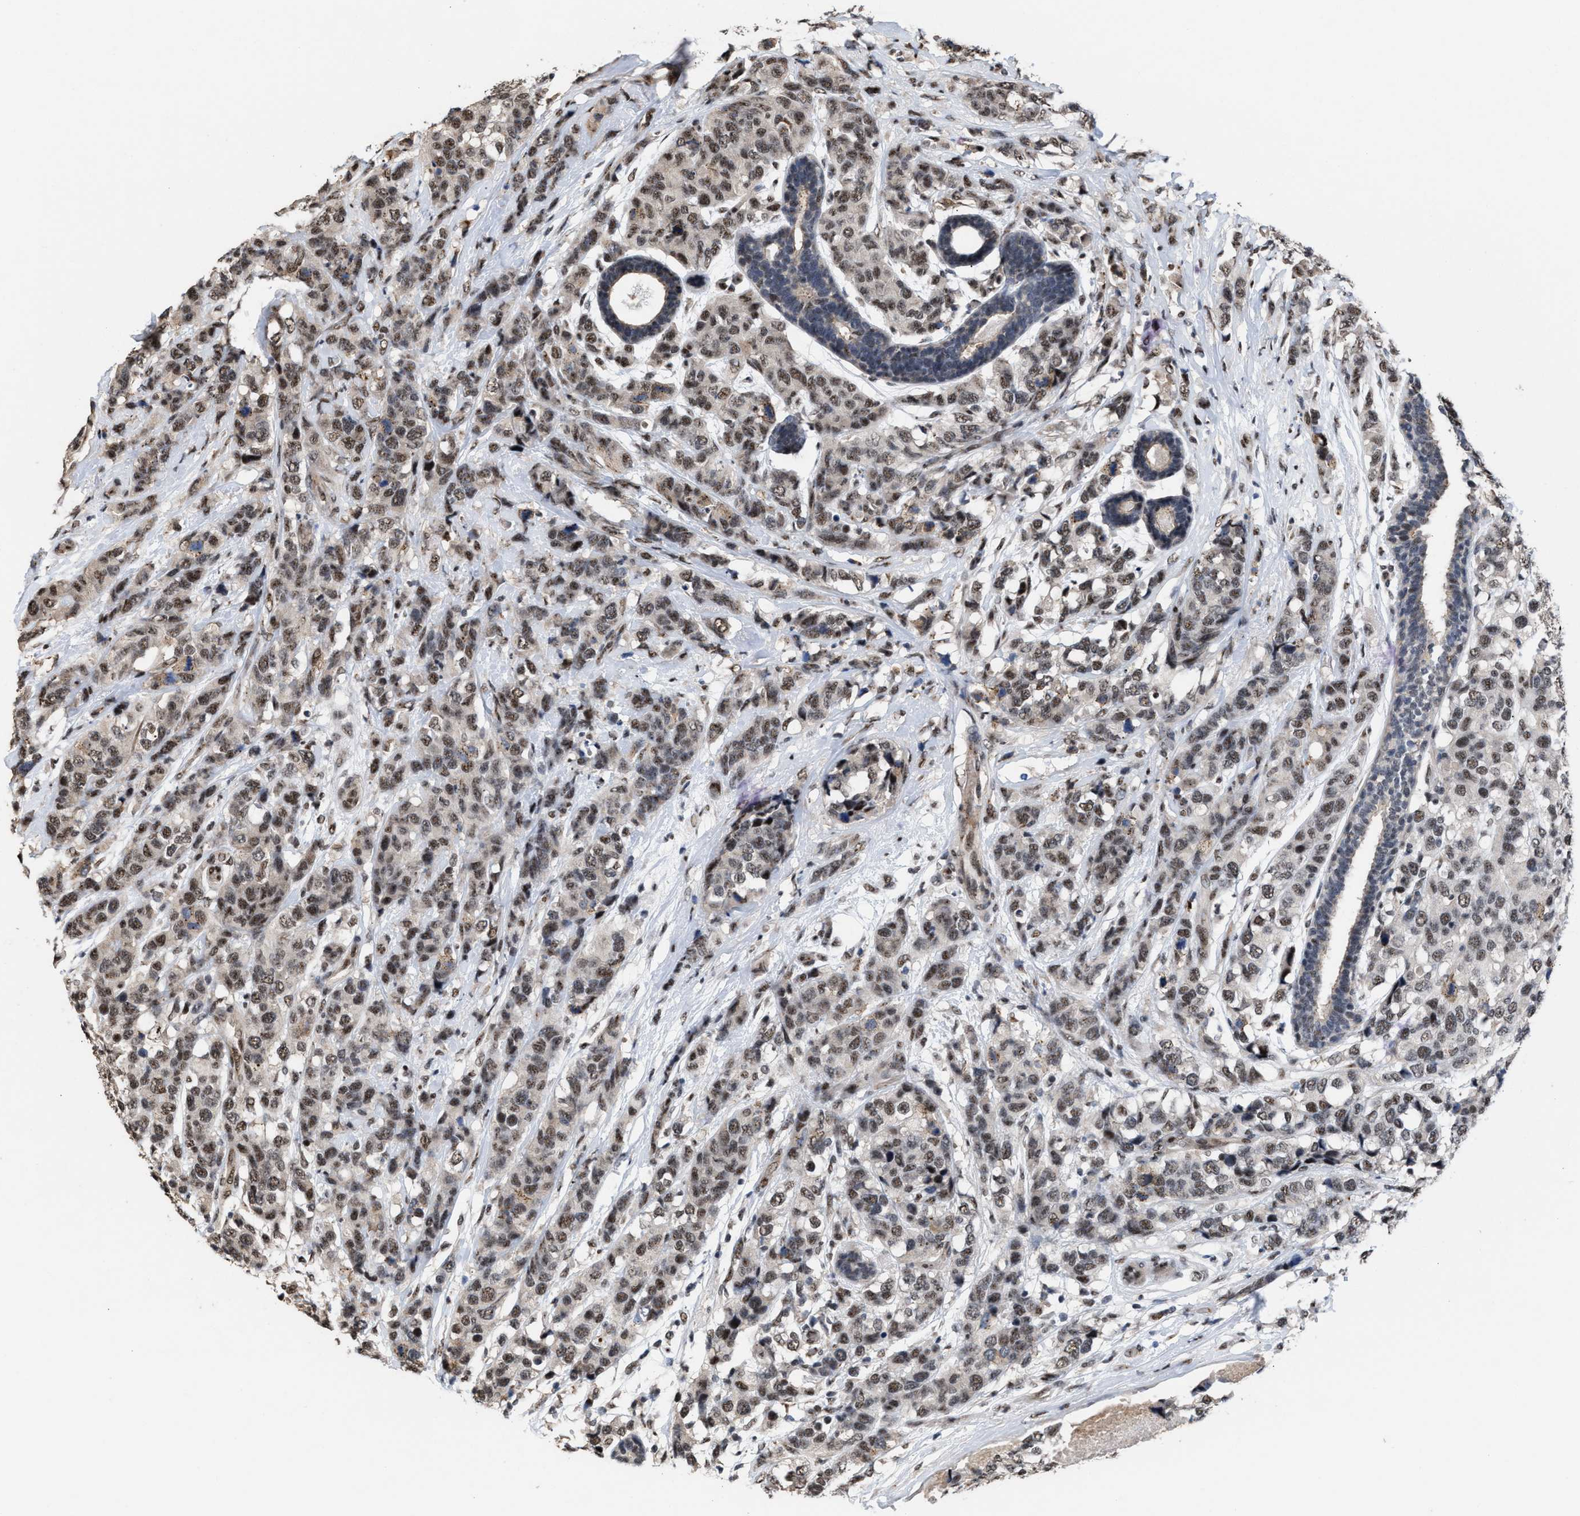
{"staining": {"intensity": "moderate", "quantity": ">75%", "location": "nuclear"}, "tissue": "breast cancer", "cell_type": "Tumor cells", "image_type": "cancer", "snomed": [{"axis": "morphology", "description": "Lobular carcinoma"}, {"axis": "topography", "description": "Breast"}], "caption": "Immunohistochemical staining of breast cancer (lobular carcinoma) reveals medium levels of moderate nuclear protein staining in about >75% of tumor cells.", "gene": "EIF4A3", "patient": {"sex": "female", "age": 59}}